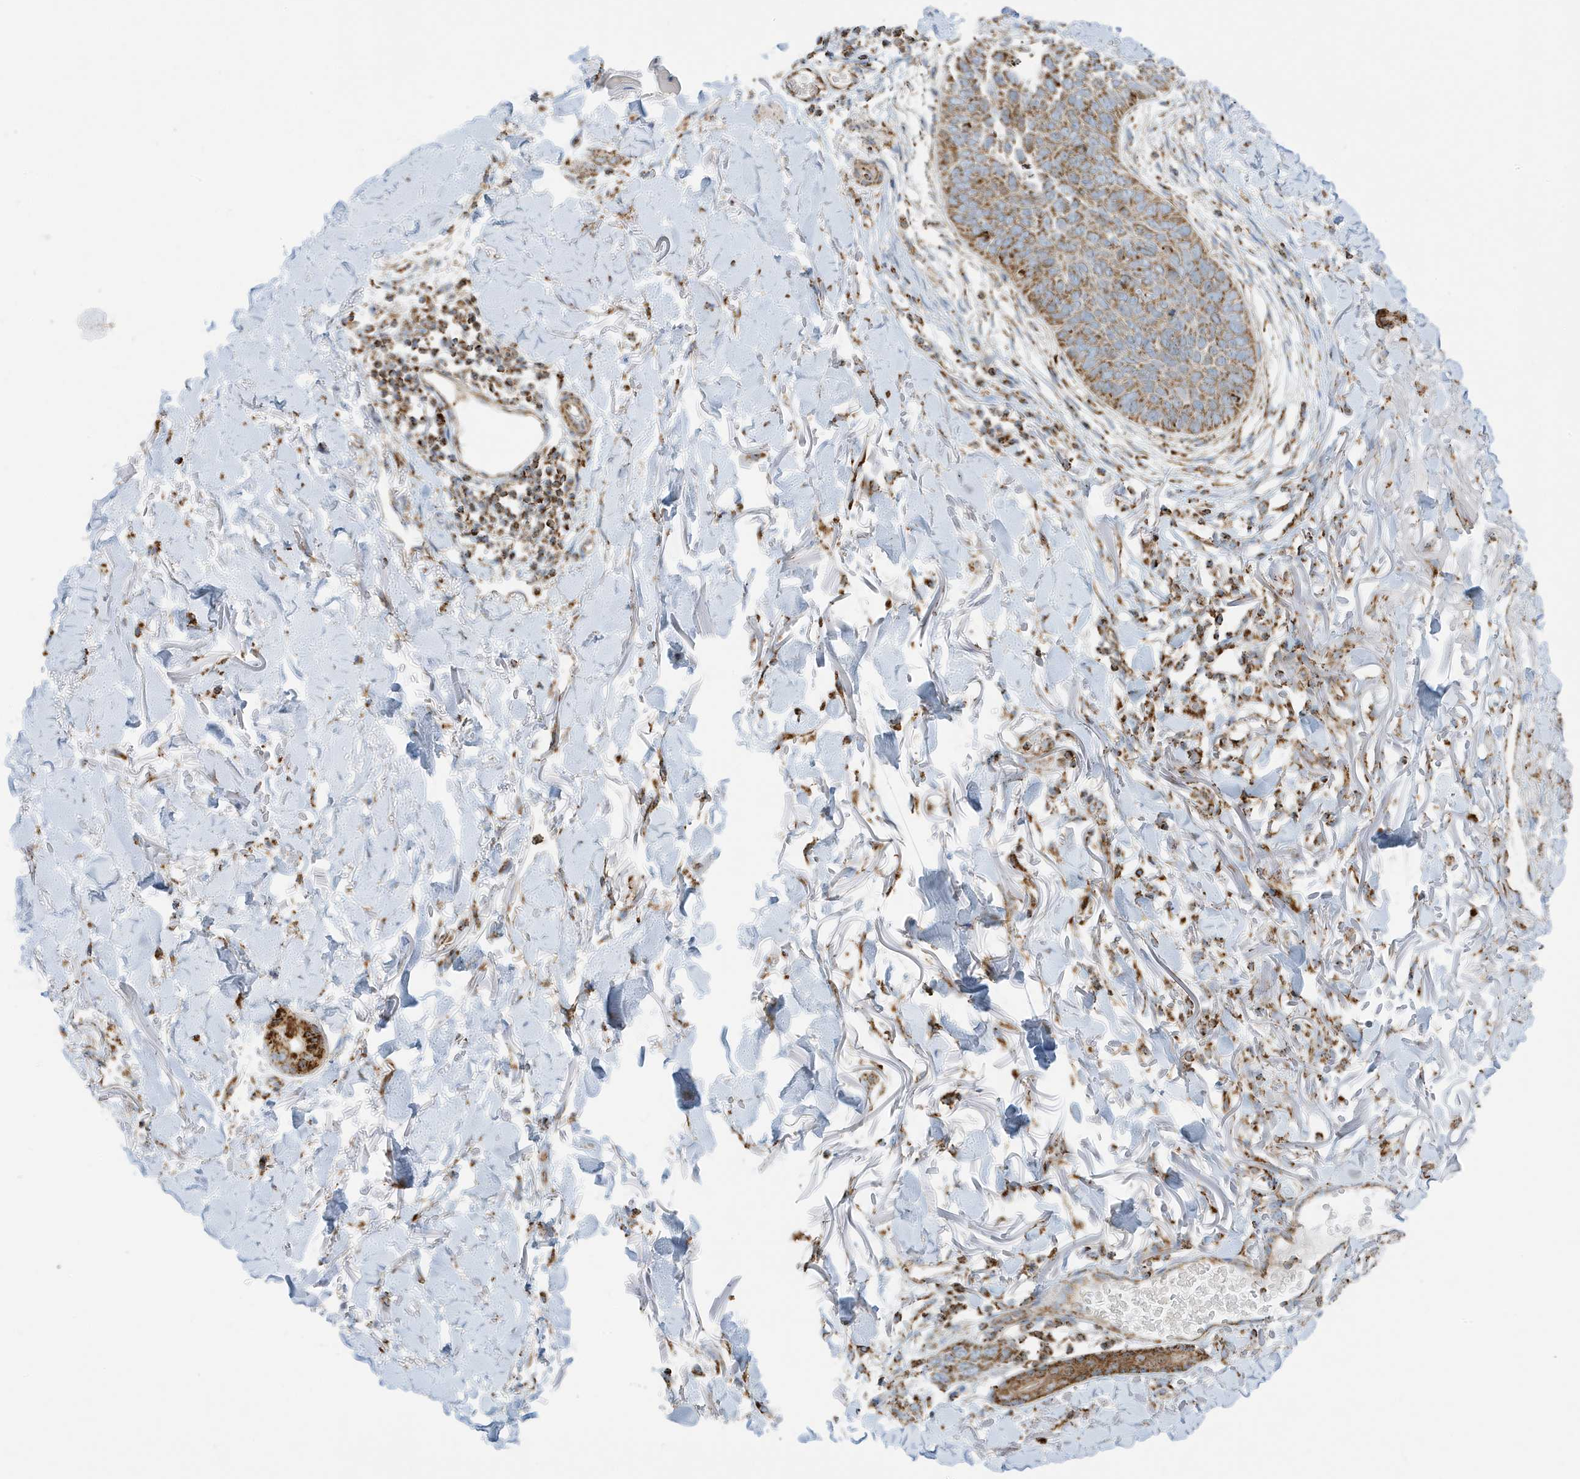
{"staining": {"intensity": "moderate", "quantity": ">75%", "location": "cytoplasmic/membranous"}, "tissue": "skin cancer", "cell_type": "Tumor cells", "image_type": "cancer", "snomed": [{"axis": "morphology", "description": "Basal cell carcinoma"}, {"axis": "topography", "description": "Skin"}], "caption": "Immunohistochemical staining of human skin cancer demonstrates moderate cytoplasmic/membranous protein staining in about >75% of tumor cells.", "gene": "ATP5ME", "patient": {"sex": "male", "age": 85}}